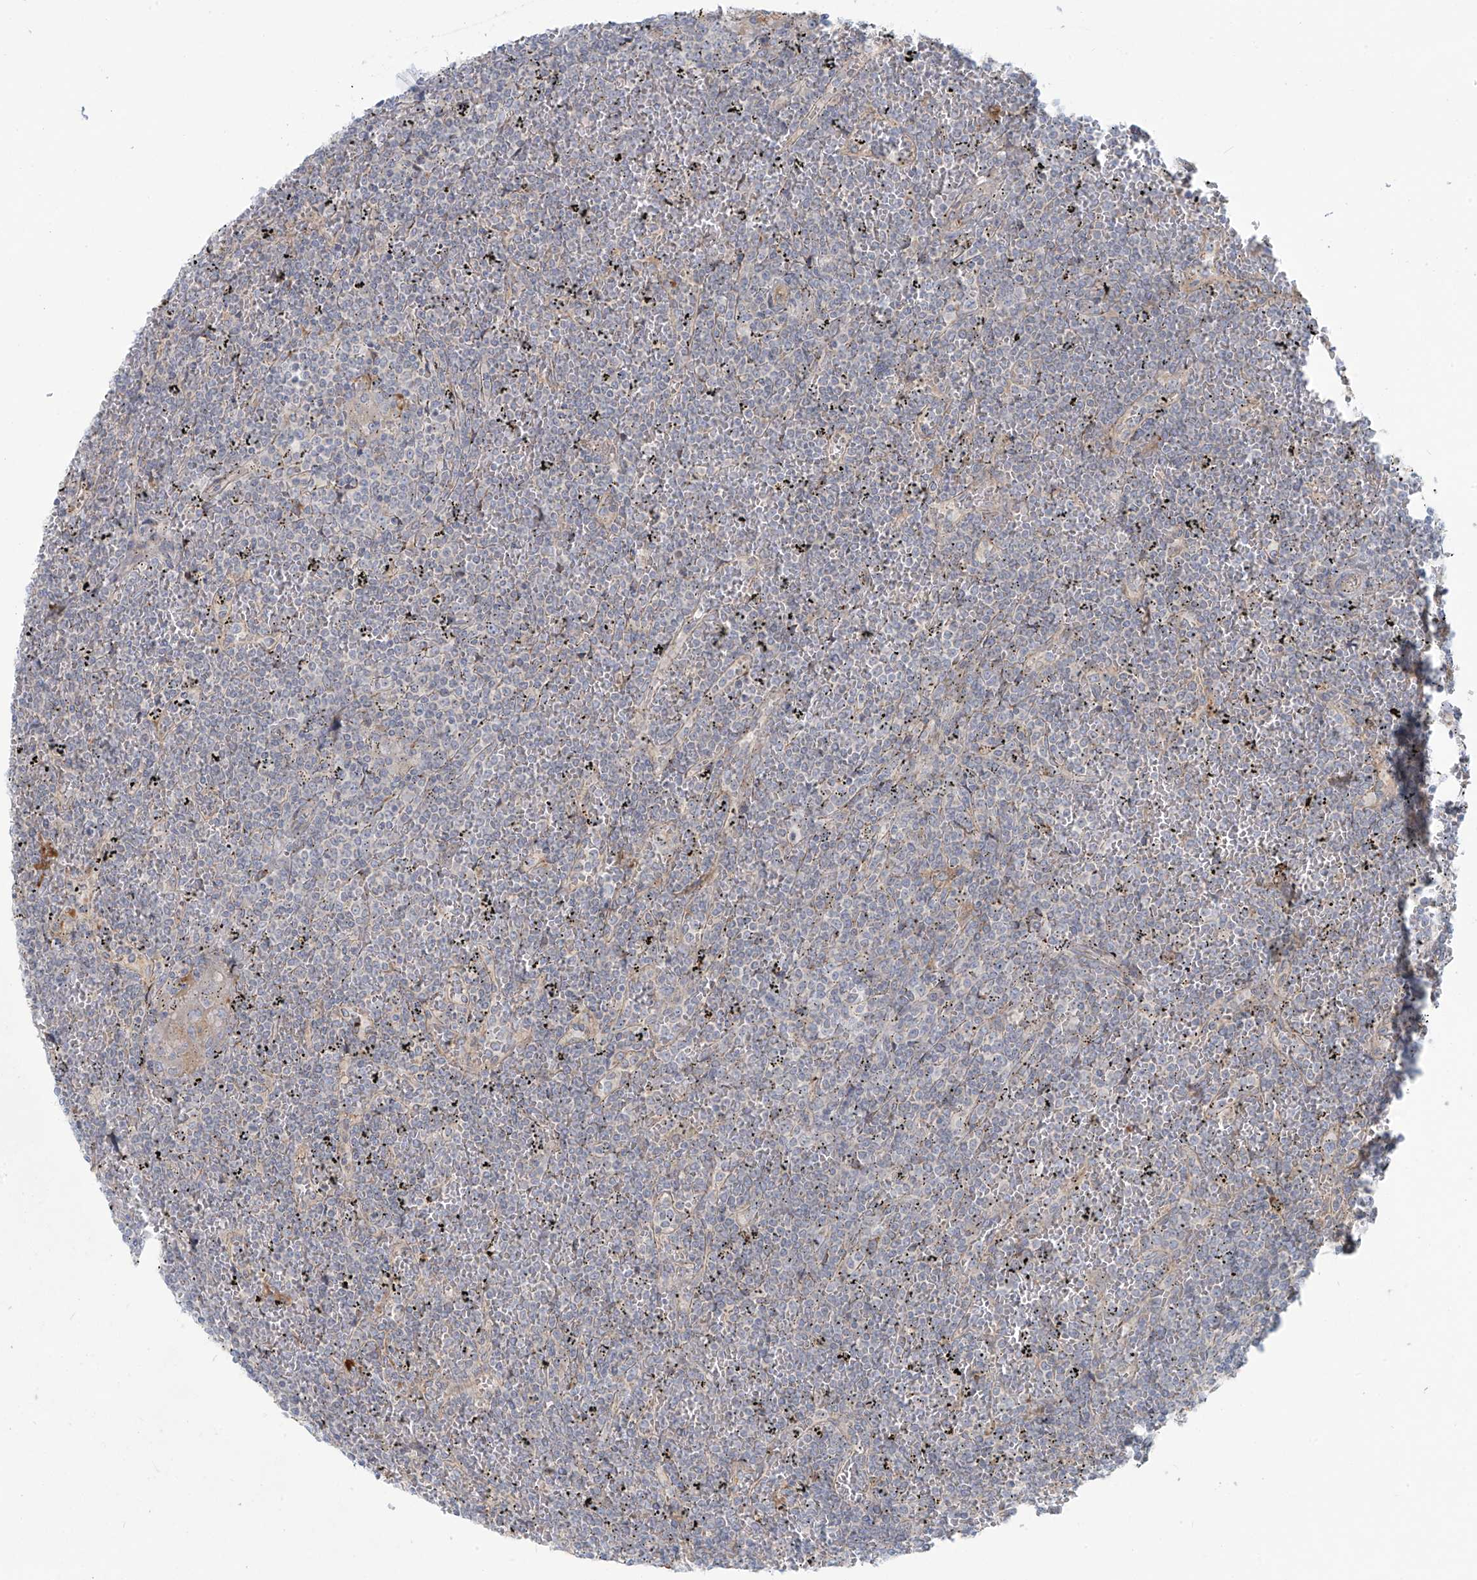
{"staining": {"intensity": "negative", "quantity": "none", "location": "none"}, "tissue": "lymphoma", "cell_type": "Tumor cells", "image_type": "cancer", "snomed": [{"axis": "morphology", "description": "Malignant lymphoma, non-Hodgkin's type, Low grade"}, {"axis": "topography", "description": "Spleen"}], "caption": "This histopathology image is of malignant lymphoma, non-Hodgkin's type (low-grade) stained with immunohistochemistry (IHC) to label a protein in brown with the nuclei are counter-stained blue. There is no staining in tumor cells.", "gene": "LZTS3", "patient": {"sex": "female", "age": 19}}